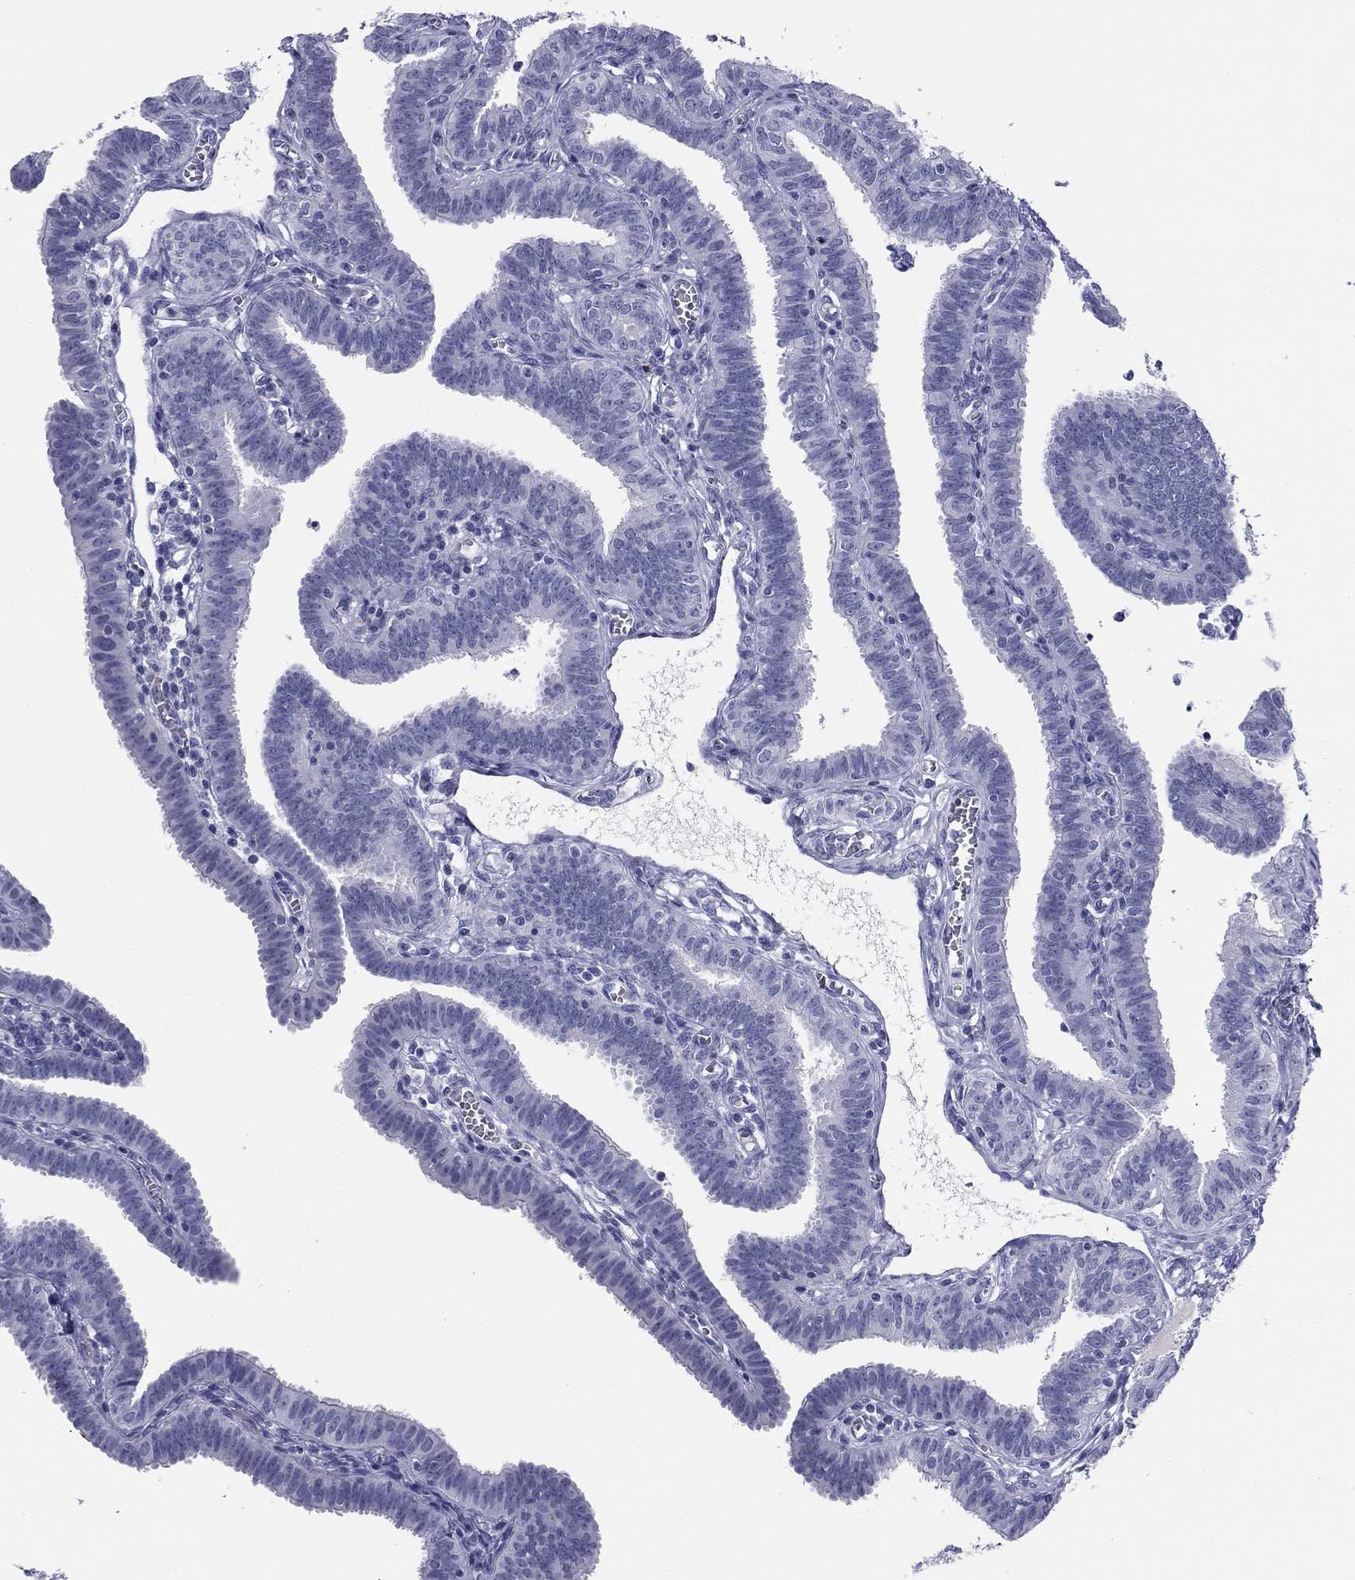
{"staining": {"intensity": "negative", "quantity": "none", "location": "none"}, "tissue": "fallopian tube", "cell_type": "Glandular cells", "image_type": "normal", "snomed": [{"axis": "morphology", "description": "Normal tissue, NOS"}, {"axis": "topography", "description": "Fallopian tube"}], "caption": "High magnification brightfield microscopy of normal fallopian tube stained with DAB (3,3'-diaminobenzidine) (brown) and counterstained with hematoxylin (blue): glandular cells show no significant expression. (DAB (3,3'-diaminobenzidine) immunohistochemistry (IHC), high magnification).", "gene": "ABCC2", "patient": {"sex": "female", "age": 25}}